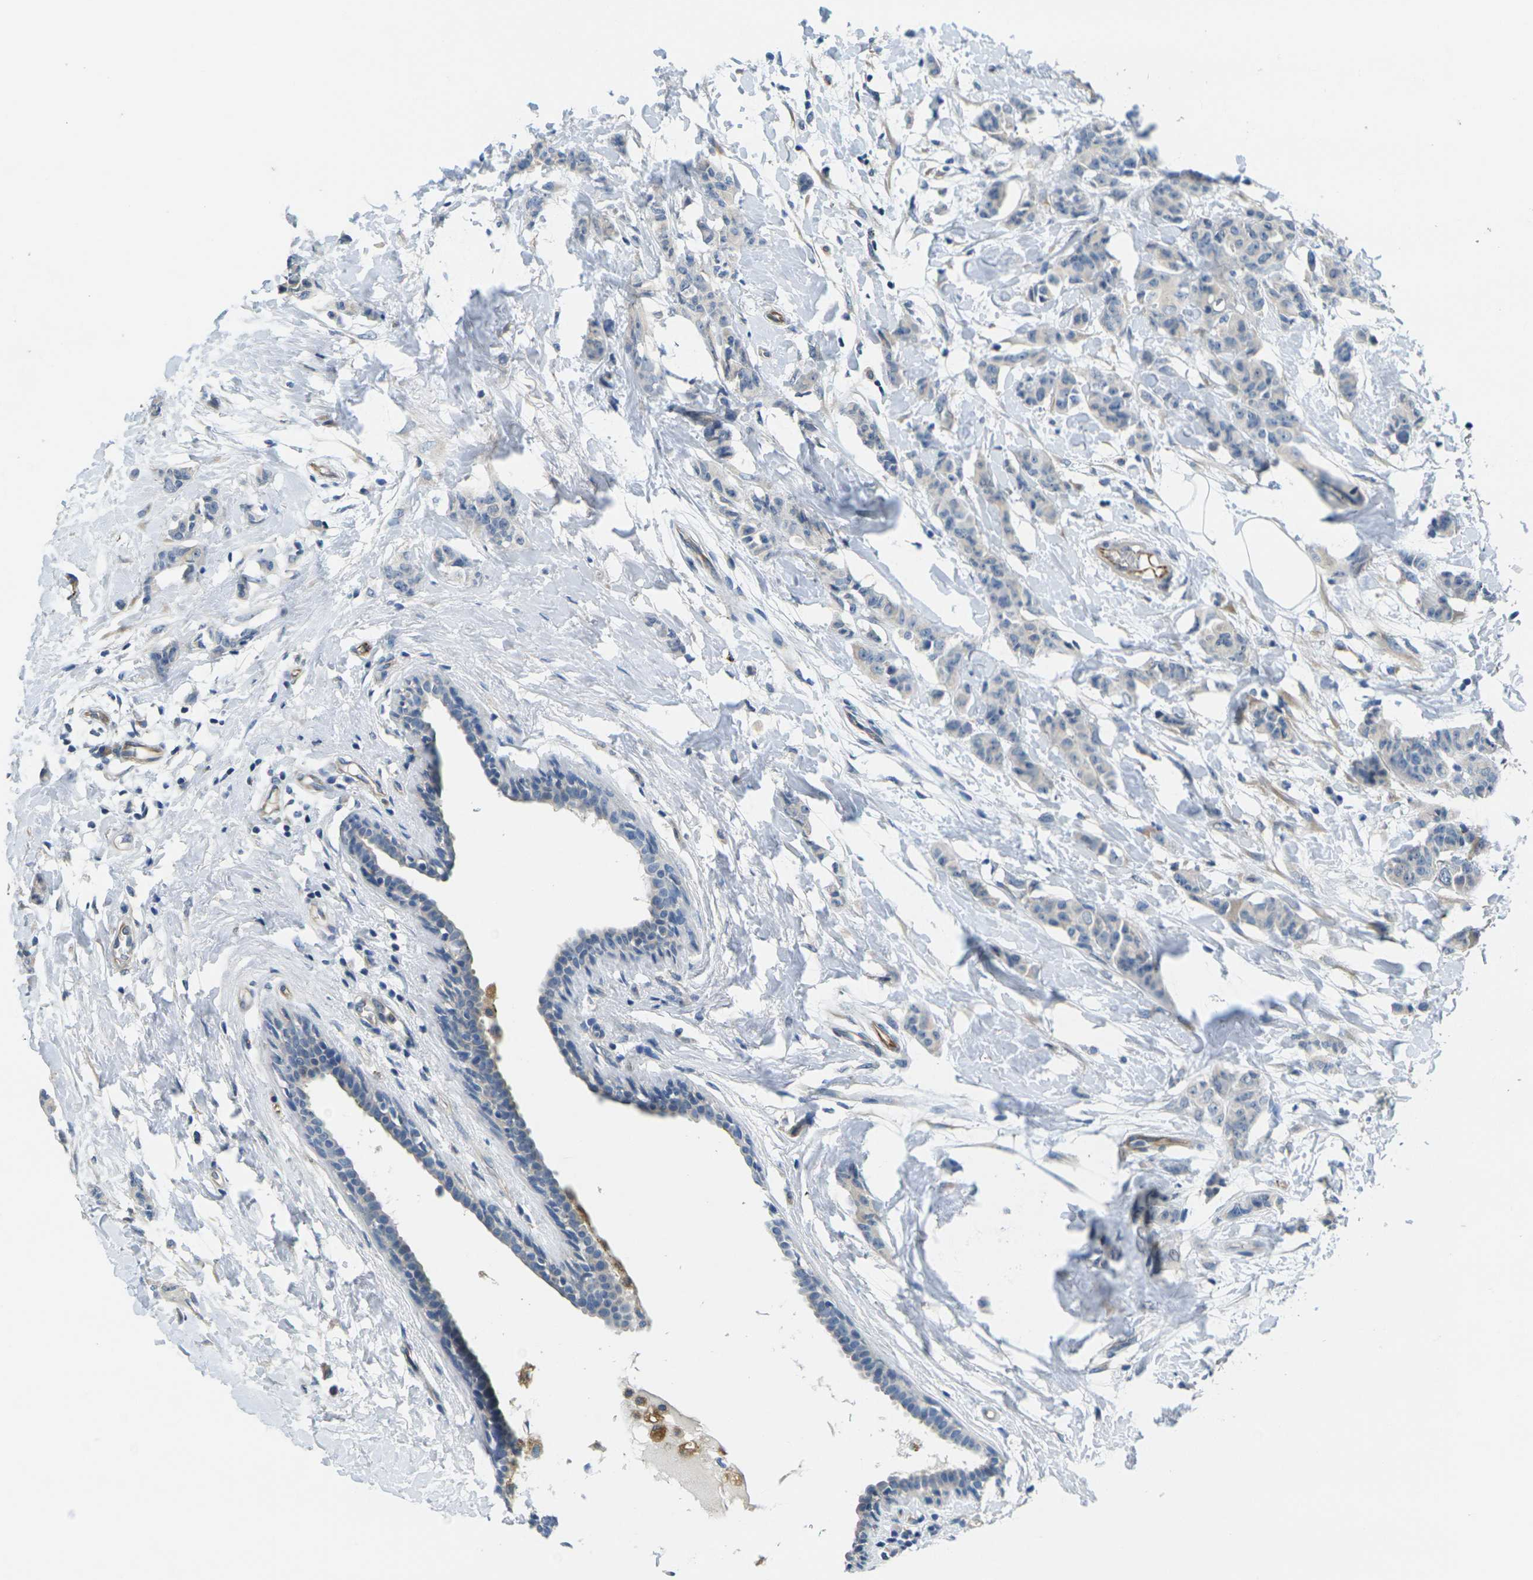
{"staining": {"intensity": "negative", "quantity": "none", "location": "none"}, "tissue": "breast cancer", "cell_type": "Tumor cells", "image_type": "cancer", "snomed": [{"axis": "morphology", "description": "Normal tissue, NOS"}, {"axis": "morphology", "description": "Duct carcinoma"}, {"axis": "topography", "description": "Breast"}], "caption": "Tumor cells are negative for protein expression in human breast cancer (infiltrating ductal carcinoma).", "gene": "CYP2C8", "patient": {"sex": "female", "age": 40}}